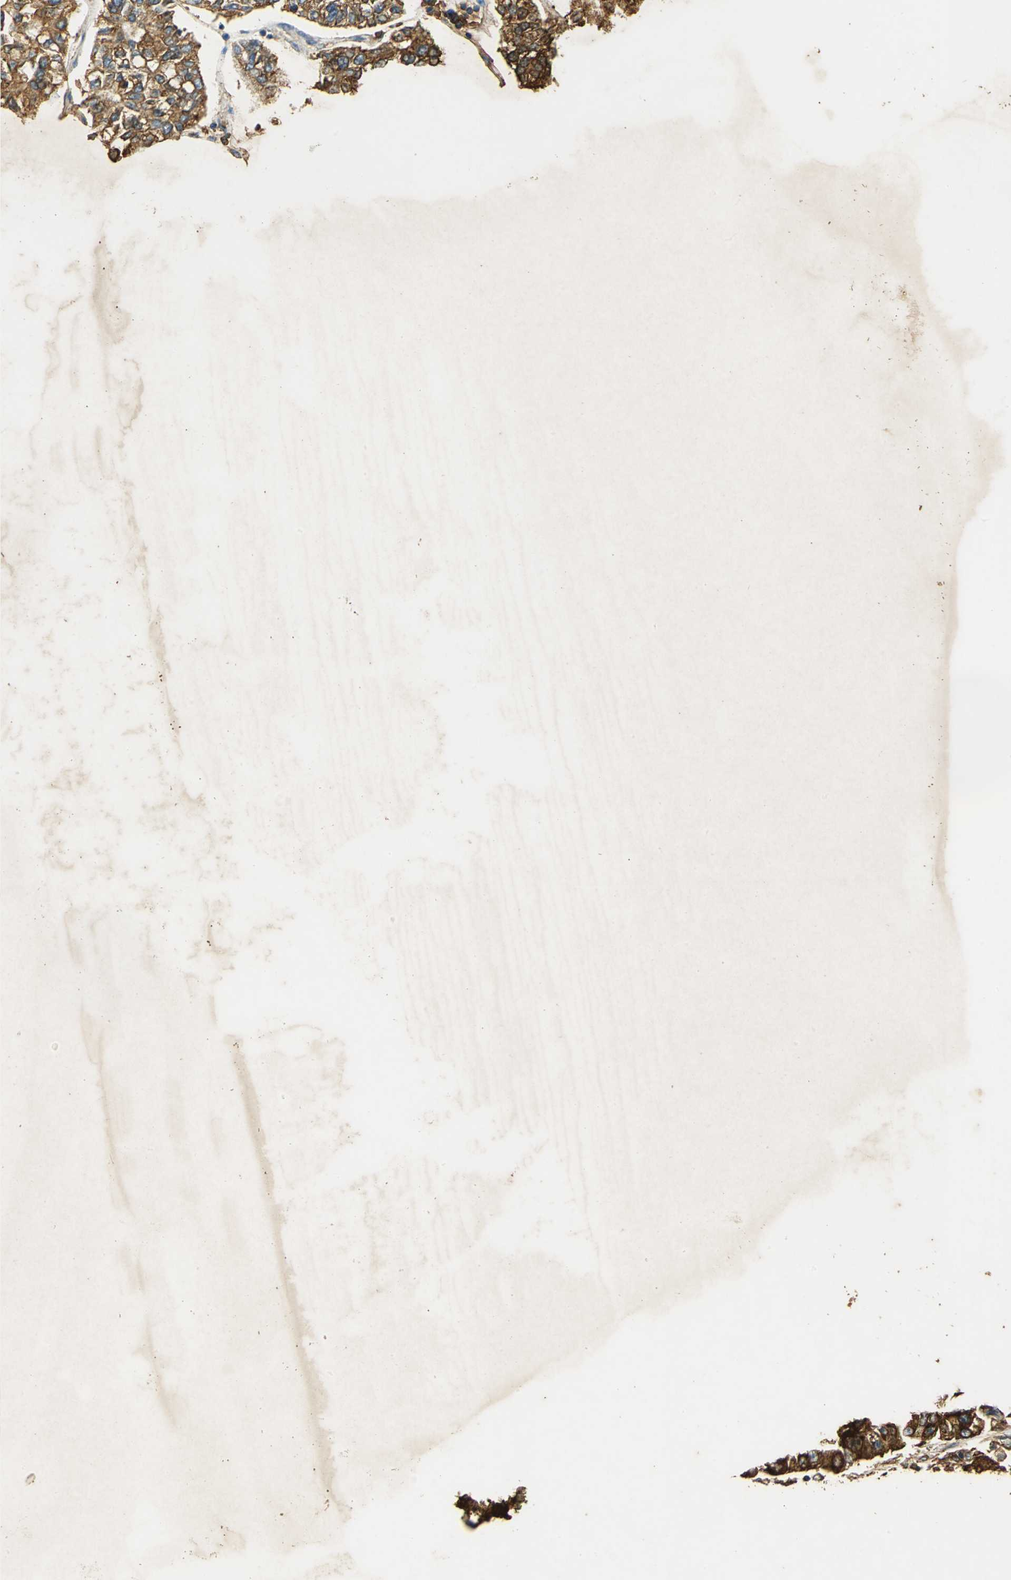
{"staining": {"intensity": "strong", "quantity": ">75%", "location": "cytoplasmic/membranous"}, "tissue": "lung cancer", "cell_type": "Tumor cells", "image_type": "cancer", "snomed": [{"axis": "morphology", "description": "Adenocarcinoma, NOS"}, {"axis": "topography", "description": "Lung"}], "caption": "Lung adenocarcinoma stained for a protein (brown) exhibits strong cytoplasmic/membranous positive positivity in approximately >75% of tumor cells.", "gene": "HSP90B1", "patient": {"sex": "male", "age": 49}}